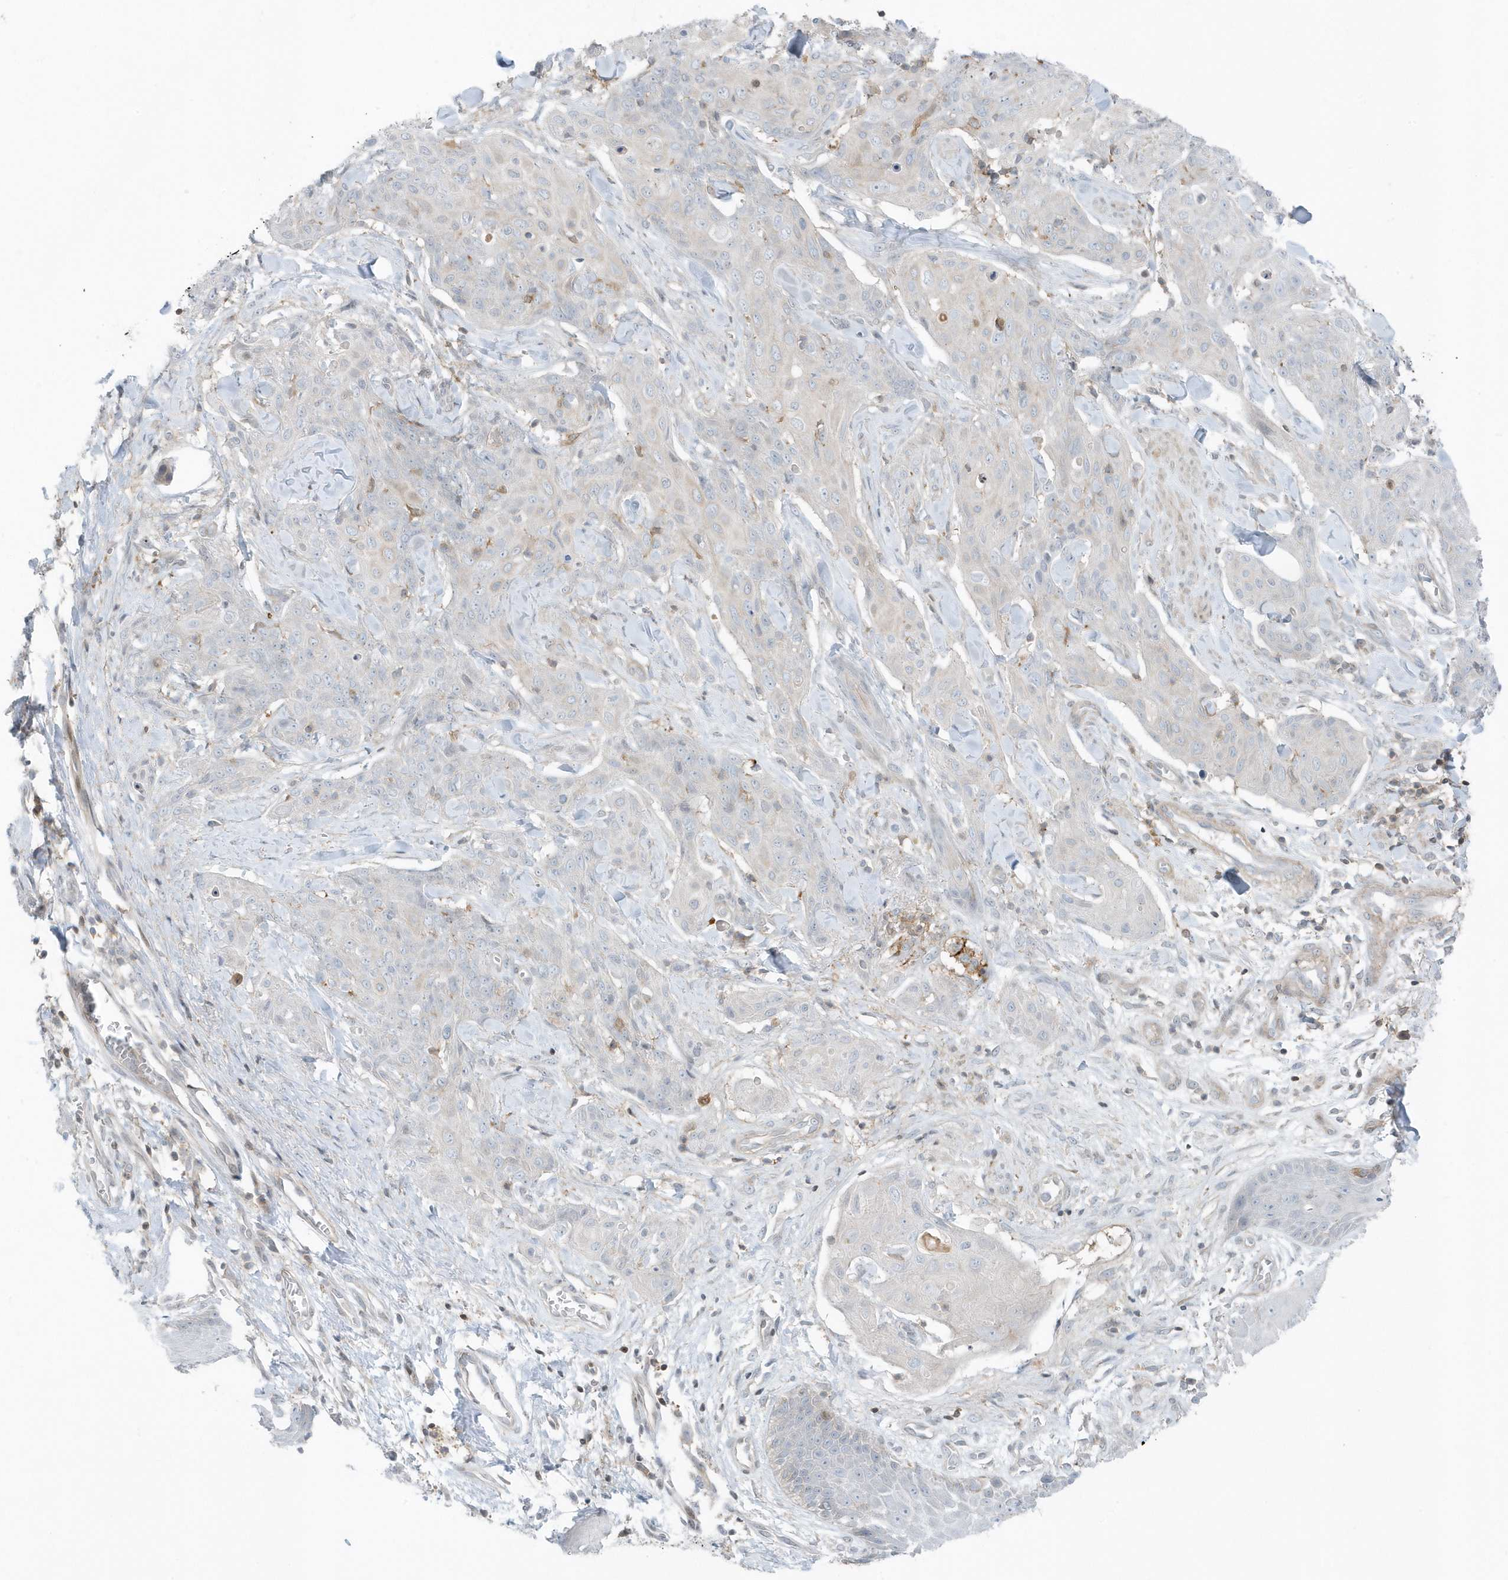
{"staining": {"intensity": "negative", "quantity": "none", "location": "none"}, "tissue": "skin cancer", "cell_type": "Tumor cells", "image_type": "cancer", "snomed": [{"axis": "morphology", "description": "Squamous cell carcinoma, NOS"}, {"axis": "topography", "description": "Skin"}, {"axis": "topography", "description": "Vulva"}], "caption": "This is an immunohistochemistry (IHC) image of human skin squamous cell carcinoma. There is no staining in tumor cells.", "gene": "CACNB2", "patient": {"sex": "female", "age": 85}}